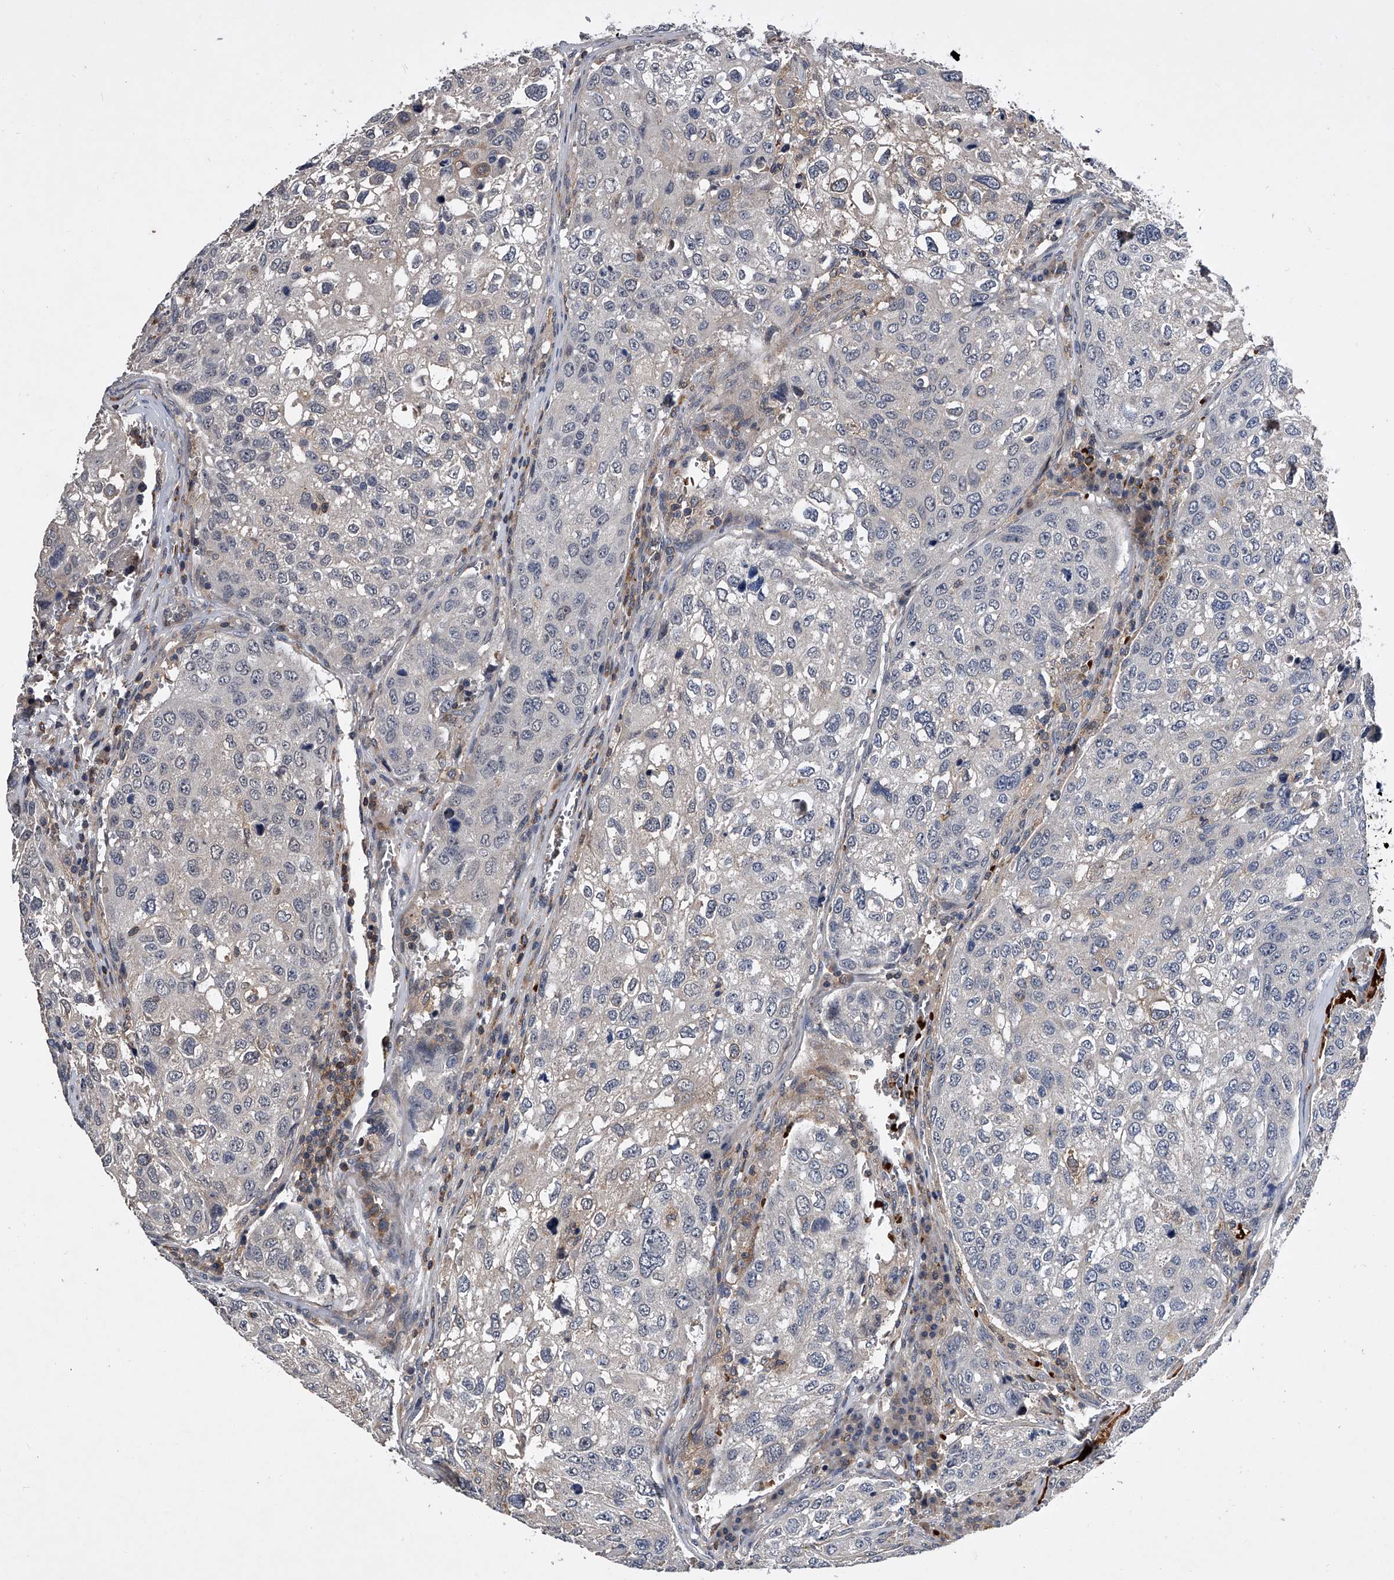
{"staining": {"intensity": "negative", "quantity": "none", "location": "none"}, "tissue": "urothelial cancer", "cell_type": "Tumor cells", "image_type": "cancer", "snomed": [{"axis": "morphology", "description": "Urothelial carcinoma, High grade"}, {"axis": "topography", "description": "Lymph node"}, {"axis": "topography", "description": "Urinary bladder"}], "caption": "The image displays no staining of tumor cells in high-grade urothelial carcinoma.", "gene": "ZNF30", "patient": {"sex": "male", "age": 51}}